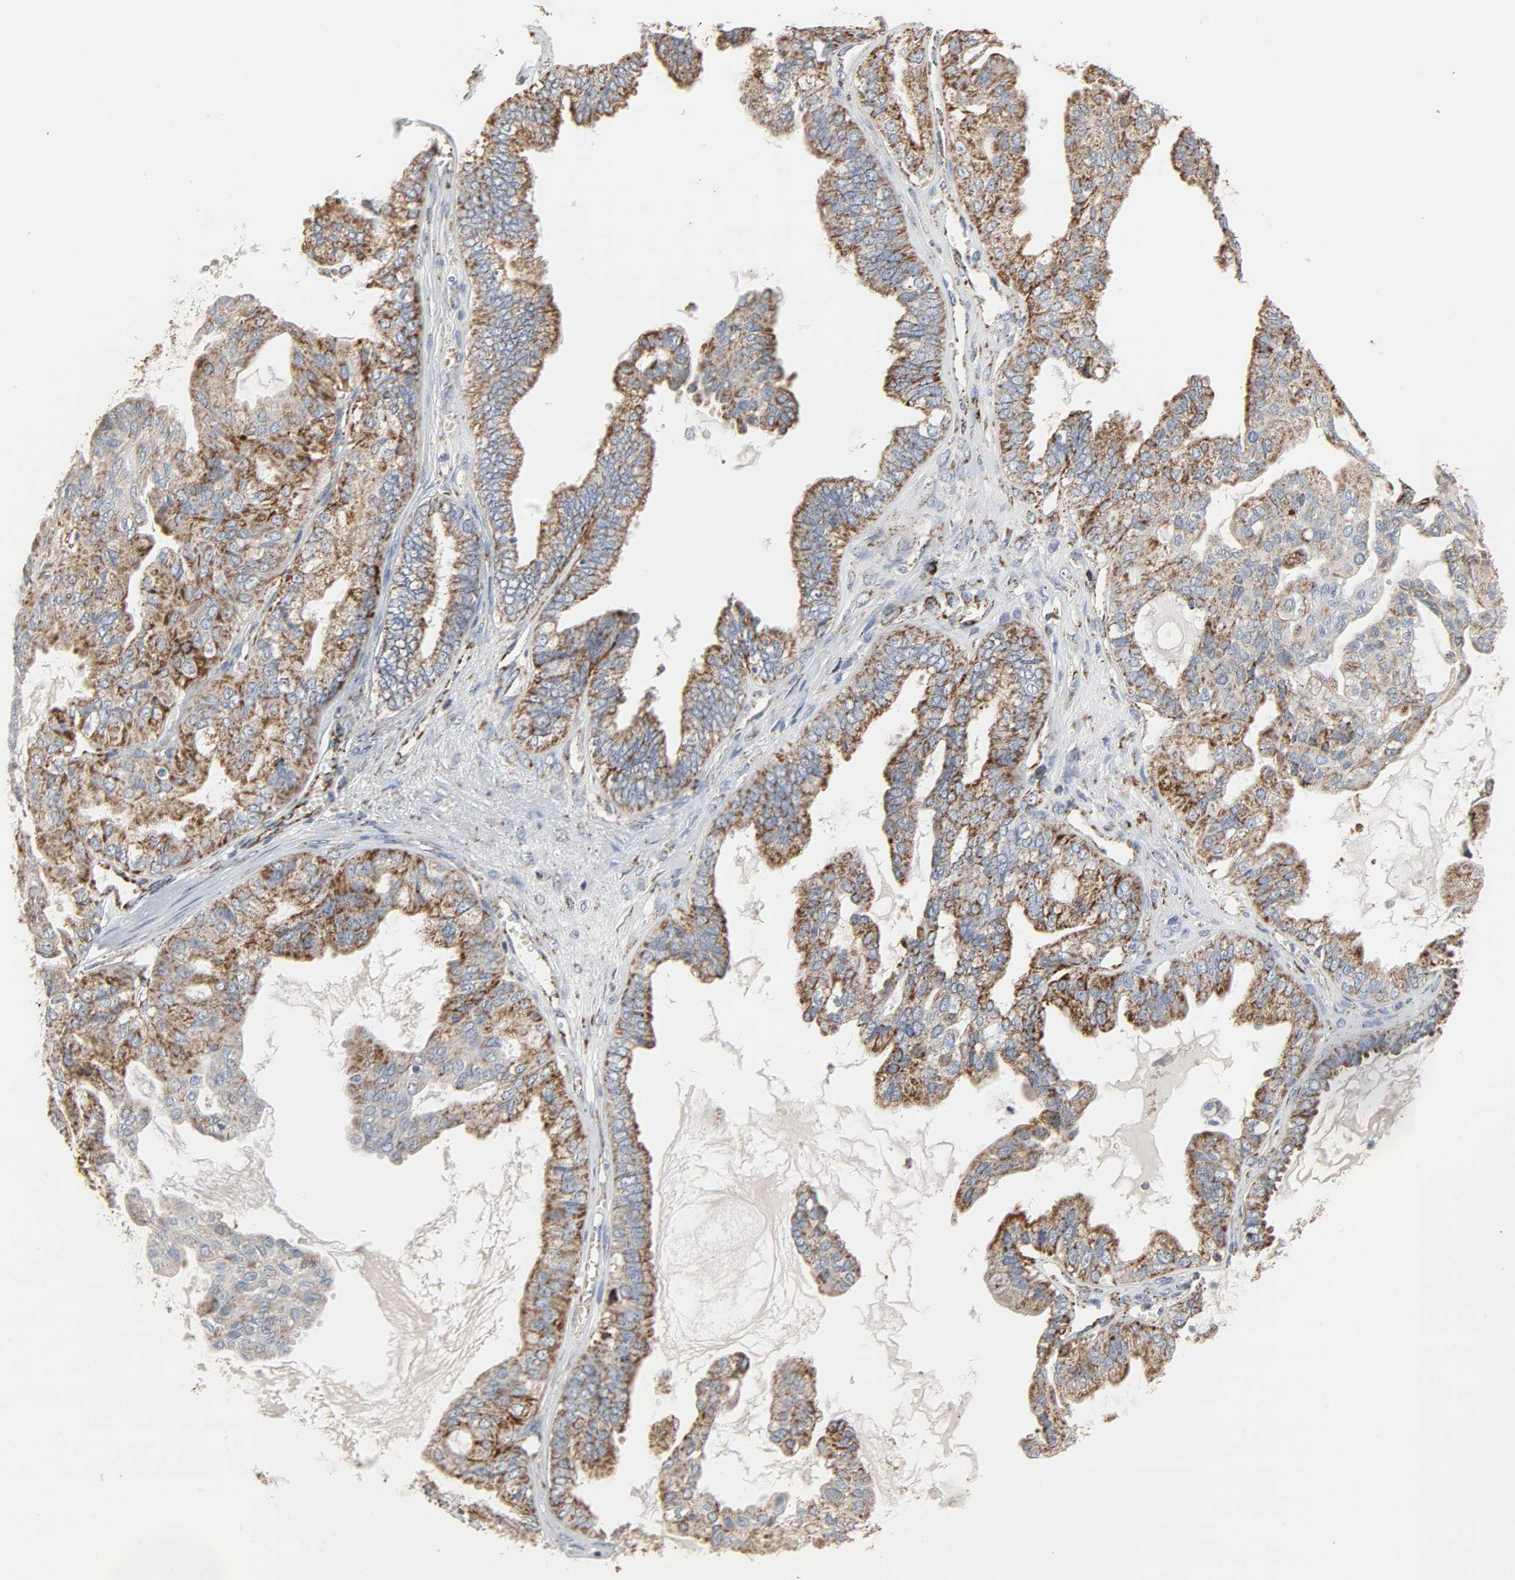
{"staining": {"intensity": "strong", "quantity": ">75%", "location": "cytoplasmic/membranous"}, "tissue": "ovarian cancer", "cell_type": "Tumor cells", "image_type": "cancer", "snomed": [{"axis": "morphology", "description": "Carcinoma, NOS"}, {"axis": "morphology", "description": "Carcinoma, endometroid"}, {"axis": "topography", "description": "Ovary"}], "caption": "Ovarian cancer (carcinoma) stained with DAB immunohistochemistry (IHC) shows high levels of strong cytoplasmic/membranous staining in about >75% of tumor cells.", "gene": "ACAT1", "patient": {"sex": "female", "age": 50}}